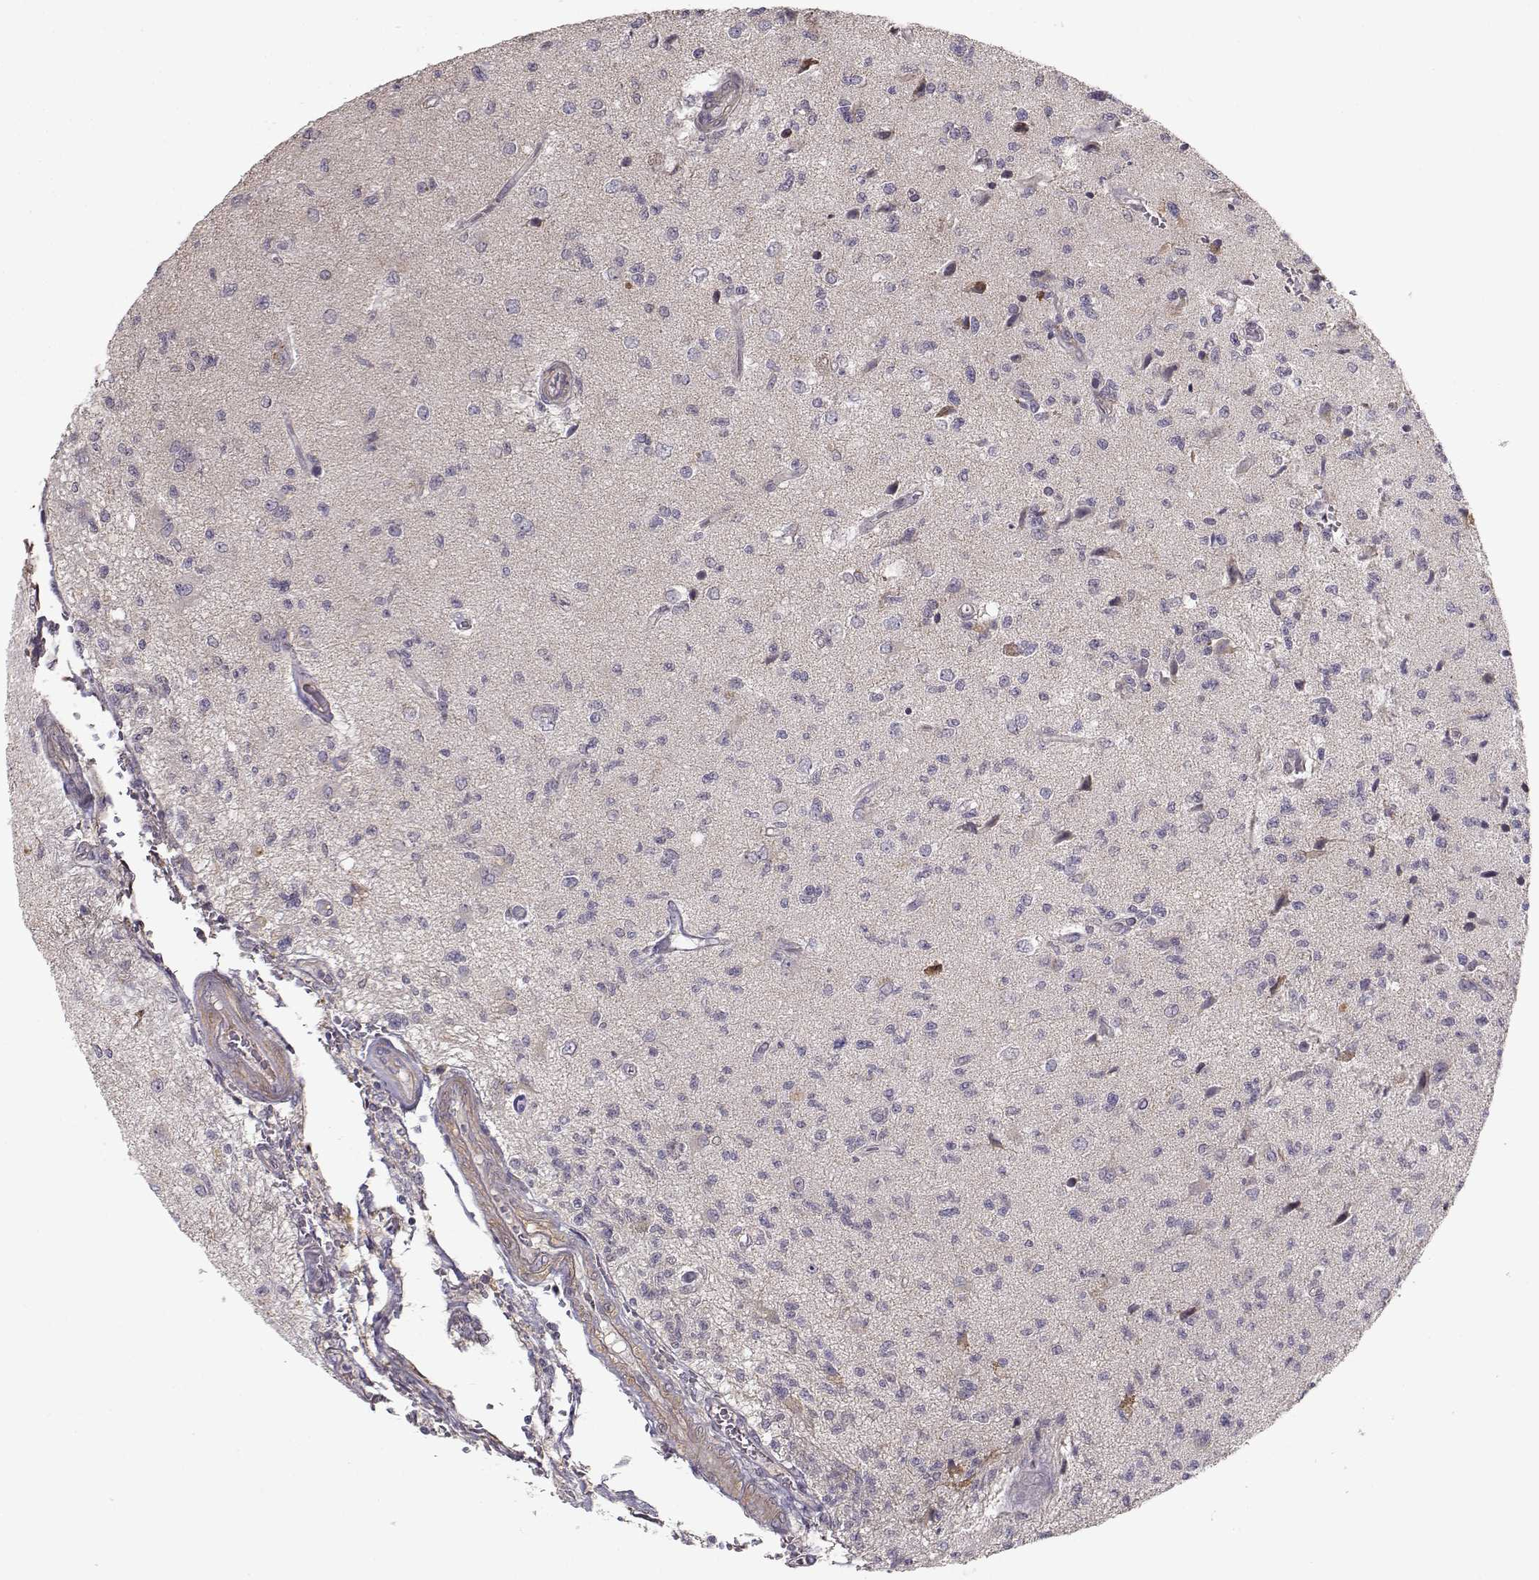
{"staining": {"intensity": "negative", "quantity": "none", "location": "none"}, "tissue": "glioma", "cell_type": "Tumor cells", "image_type": "cancer", "snomed": [{"axis": "morphology", "description": "Glioma, malignant, High grade"}, {"axis": "topography", "description": "Brain"}], "caption": "Tumor cells are negative for brown protein staining in glioma.", "gene": "ENTPD8", "patient": {"sex": "male", "age": 56}}